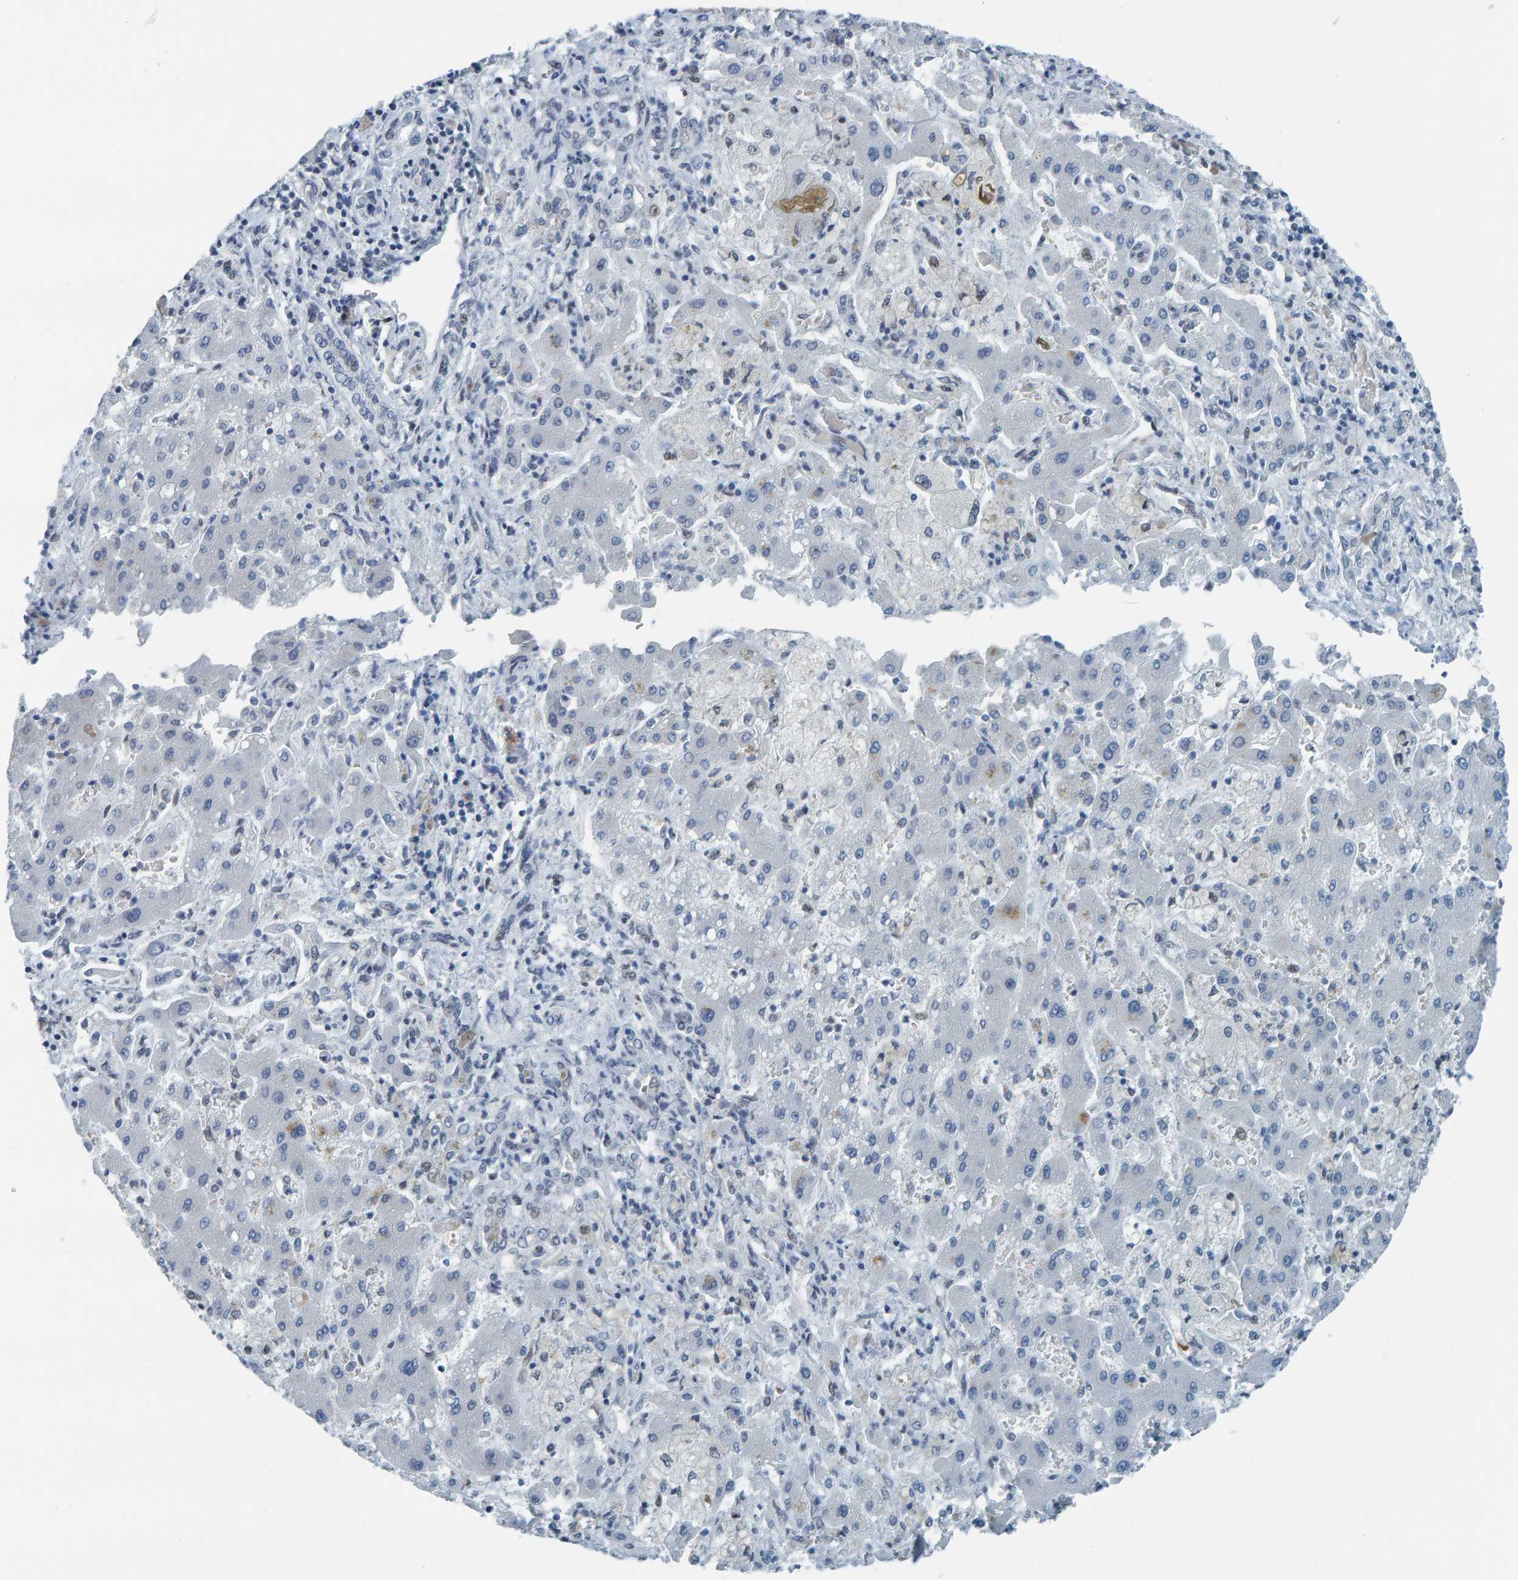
{"staining": {"intensity": "negative", "quantity": "none", "location": "none"}, "tissue": "liver cancer", "cell_type": "Tumor cells", "image_type": "cancer", "snomed": [{"axis": "morphology", "description": "Cholangiocarcinoma"}, {"axis": "topography", "description": "Liver"}], "caption": "A photomicrograph of human liver cholangiocarcinoma is negative for staining in tumor cells.", "gene": "CNP", "patient": {"sex": "male", "age": 50}}